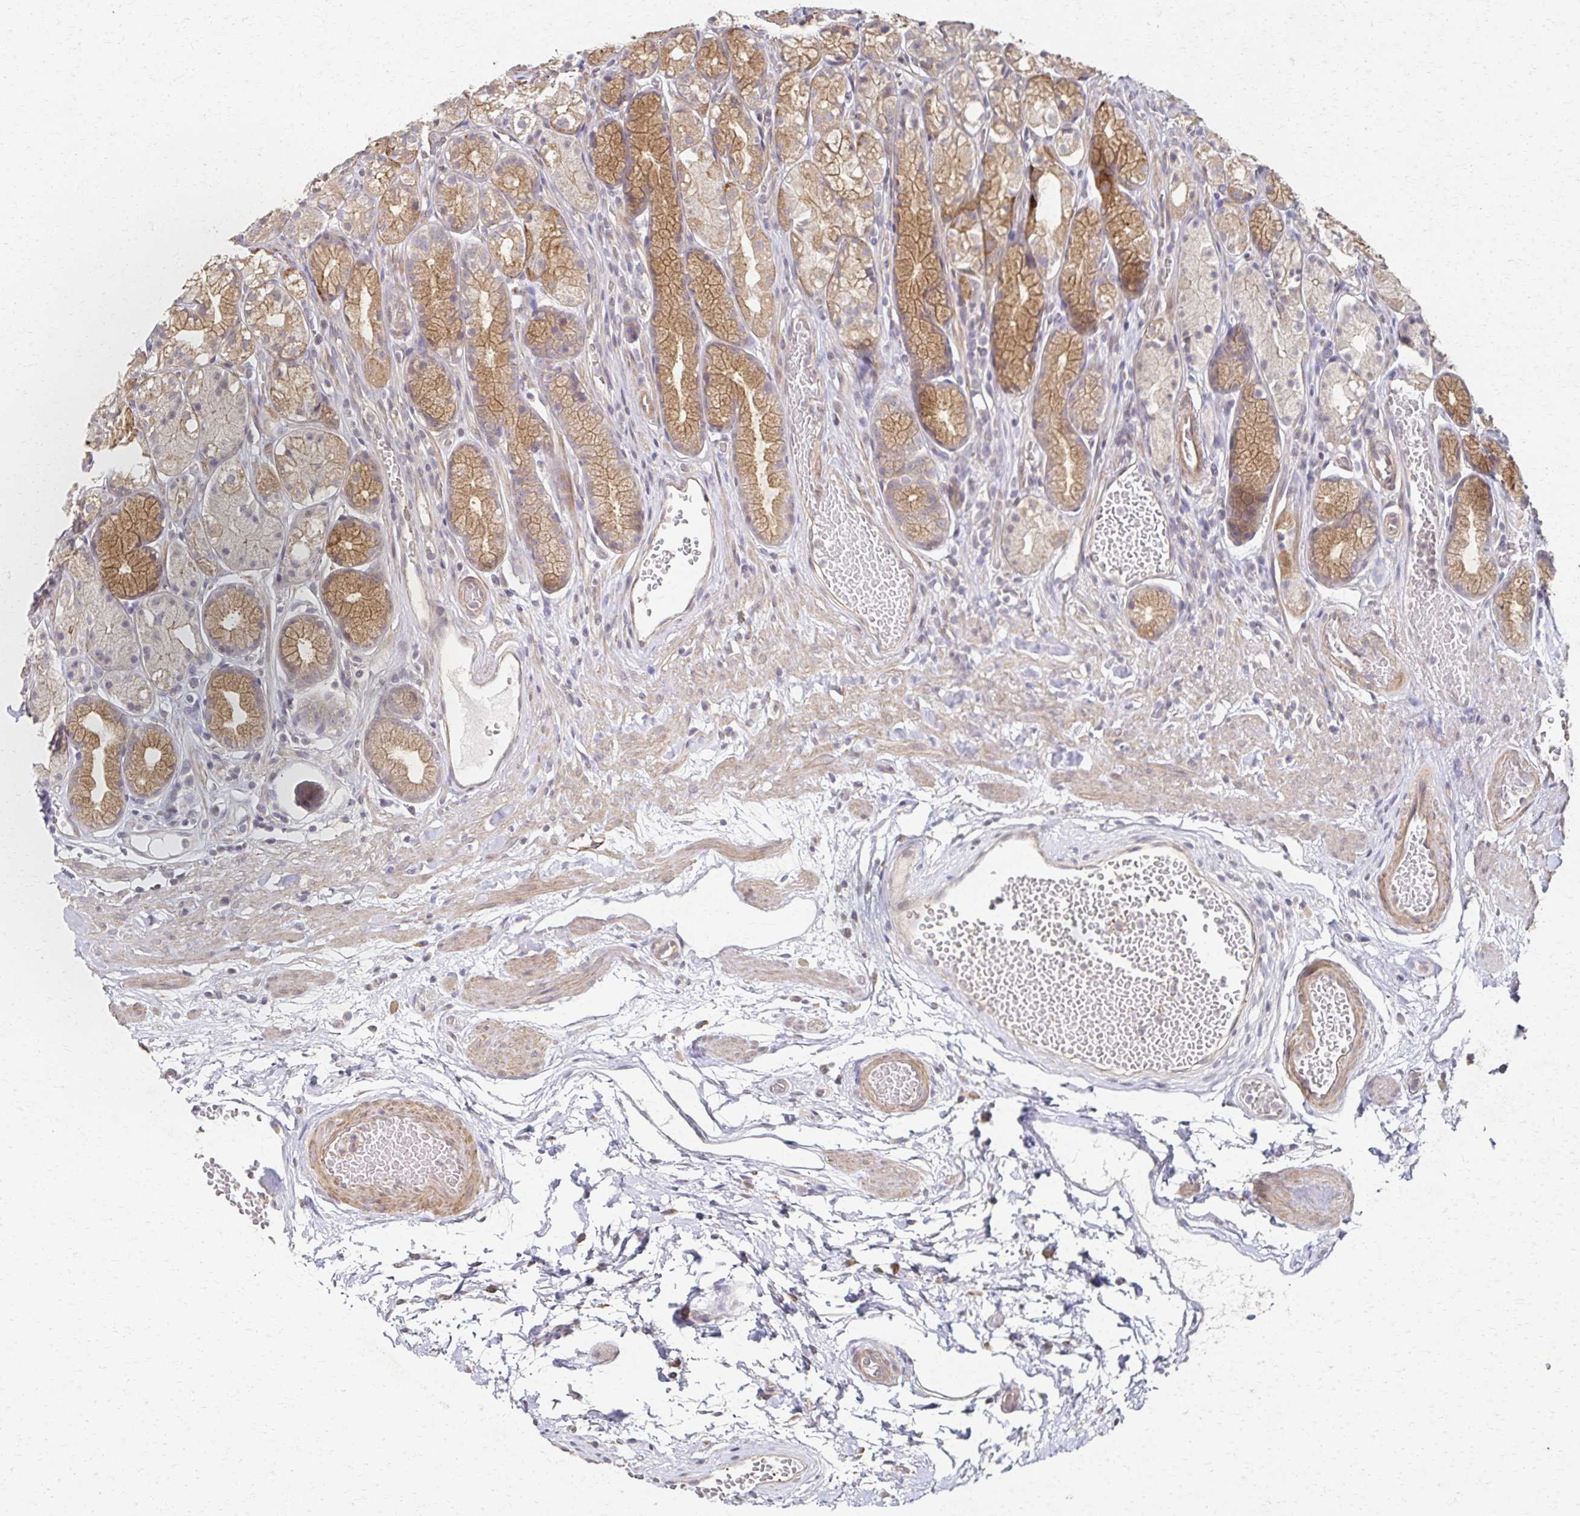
{"staining": {"intensity": "moderate", "quantity": "25%-75%", "location": "cytoplasmic/membranous"}, "tissue": "stomach", "cell_type": "Glandular cells", "image_type": "normal", "snomed": [{"axis": "morphology", "description": "Normal tissue, NOS"}, {"axis": "topography", "description": "Smooth muscle"}, {"axis": "topography", "description": "Stomach"}], "caption": "The image displays staining of unremarkable stomach, revealing moderate cytoplasmic/membranous protein staining (brown color) within glandular cells. Immunohistochemistry stains the protein of interest in brown and the nuclei are stained blue.", "gene": "EOLA1", "patient": {"sex": "male", "age": 70}}